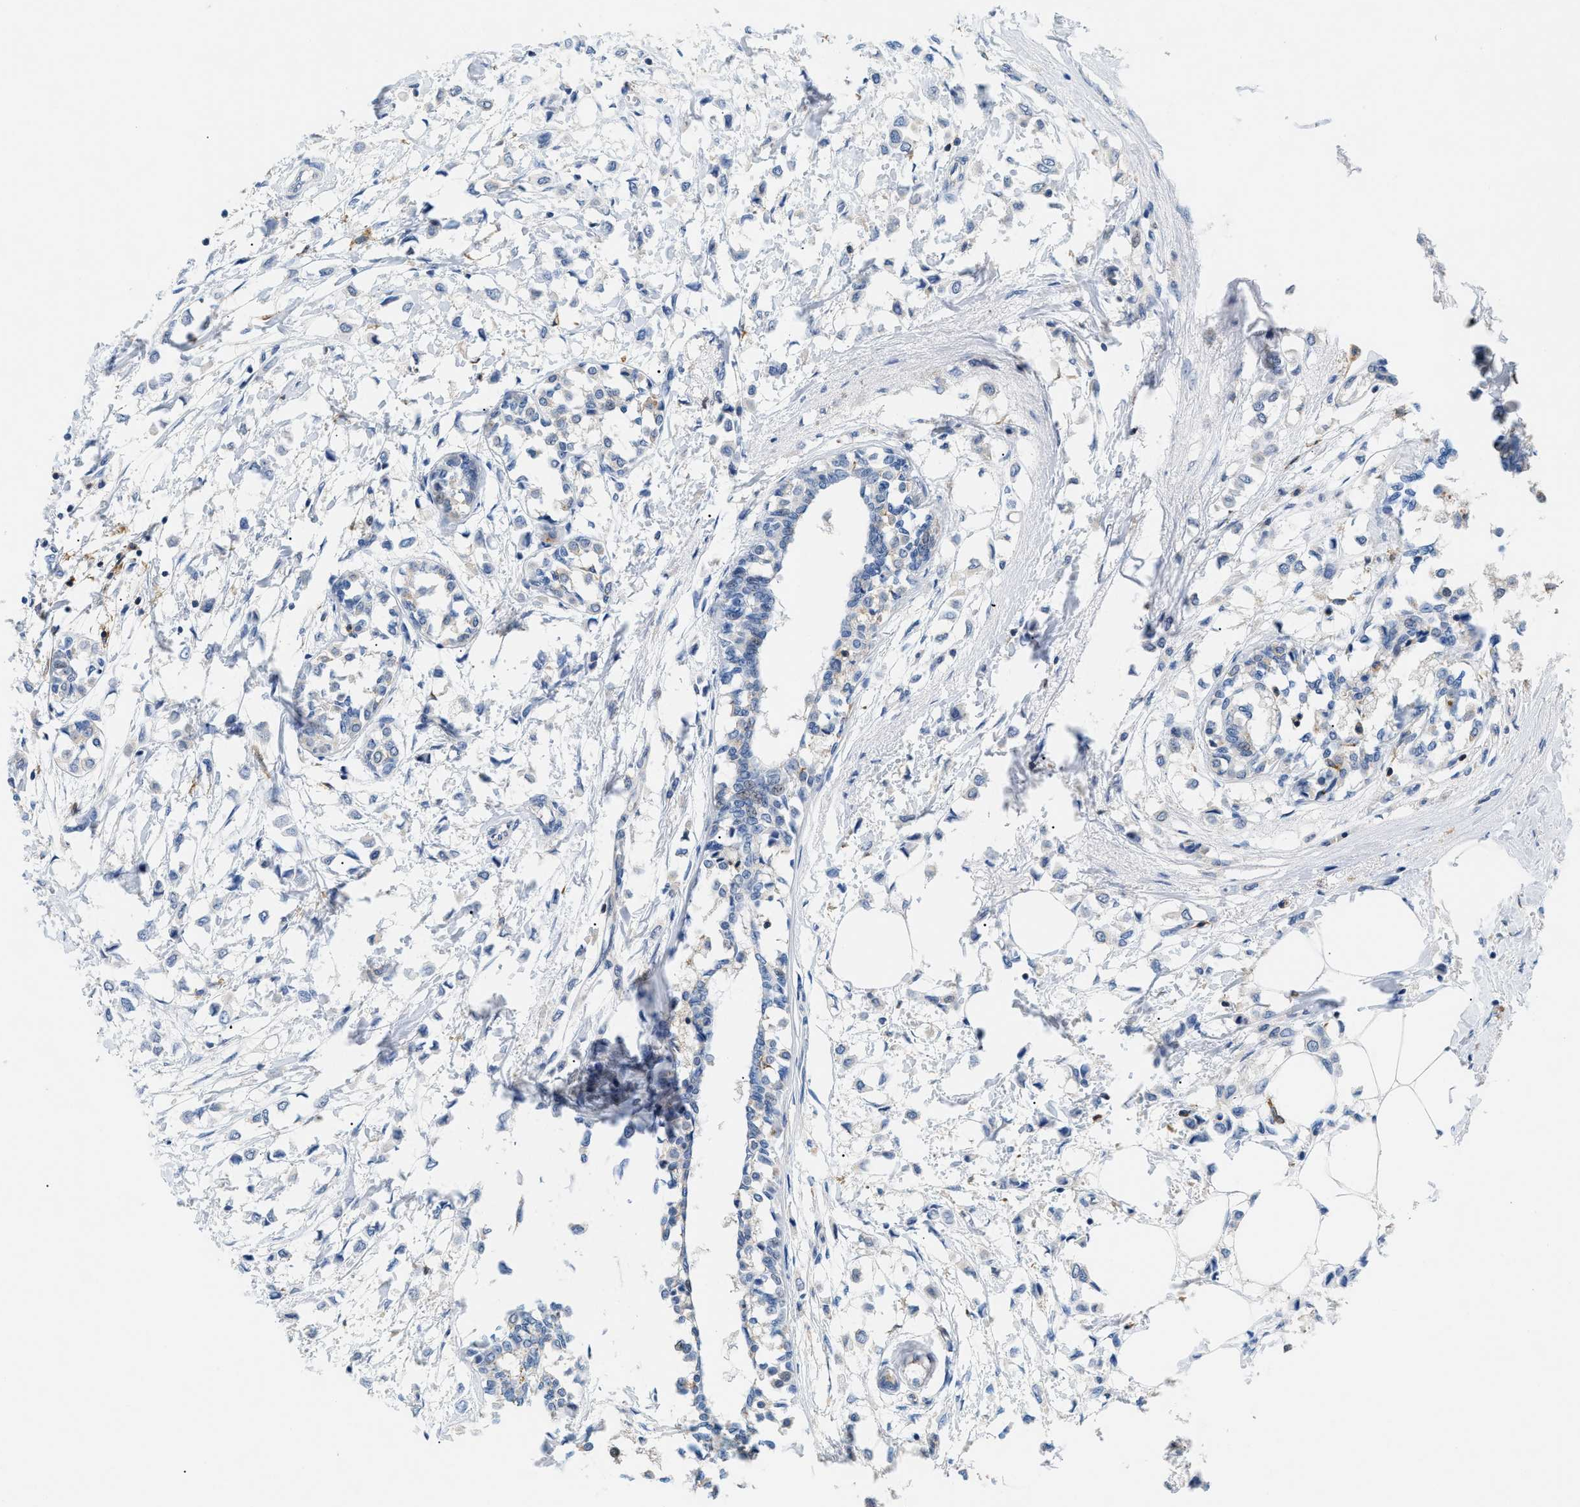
{"staining": {"intensity": "negative", "quantity": "none", "location": "none"}, "tissue": "breast cancer", "cell_type": "Tumor cells", "image_type": "cancer", "snomed": [{"axis": "morphology", "description": "Lobular carcinoma"}, {"axis": "topography", "description": "Breast"}], "caption": "Breast cancer (lobular carcinoma) stained for a protein using immunohistochemistry (IHC) displays no positivity tumor cells.", "gene": "INPP5D", "patient": {"sex": "female", "age": 51}}